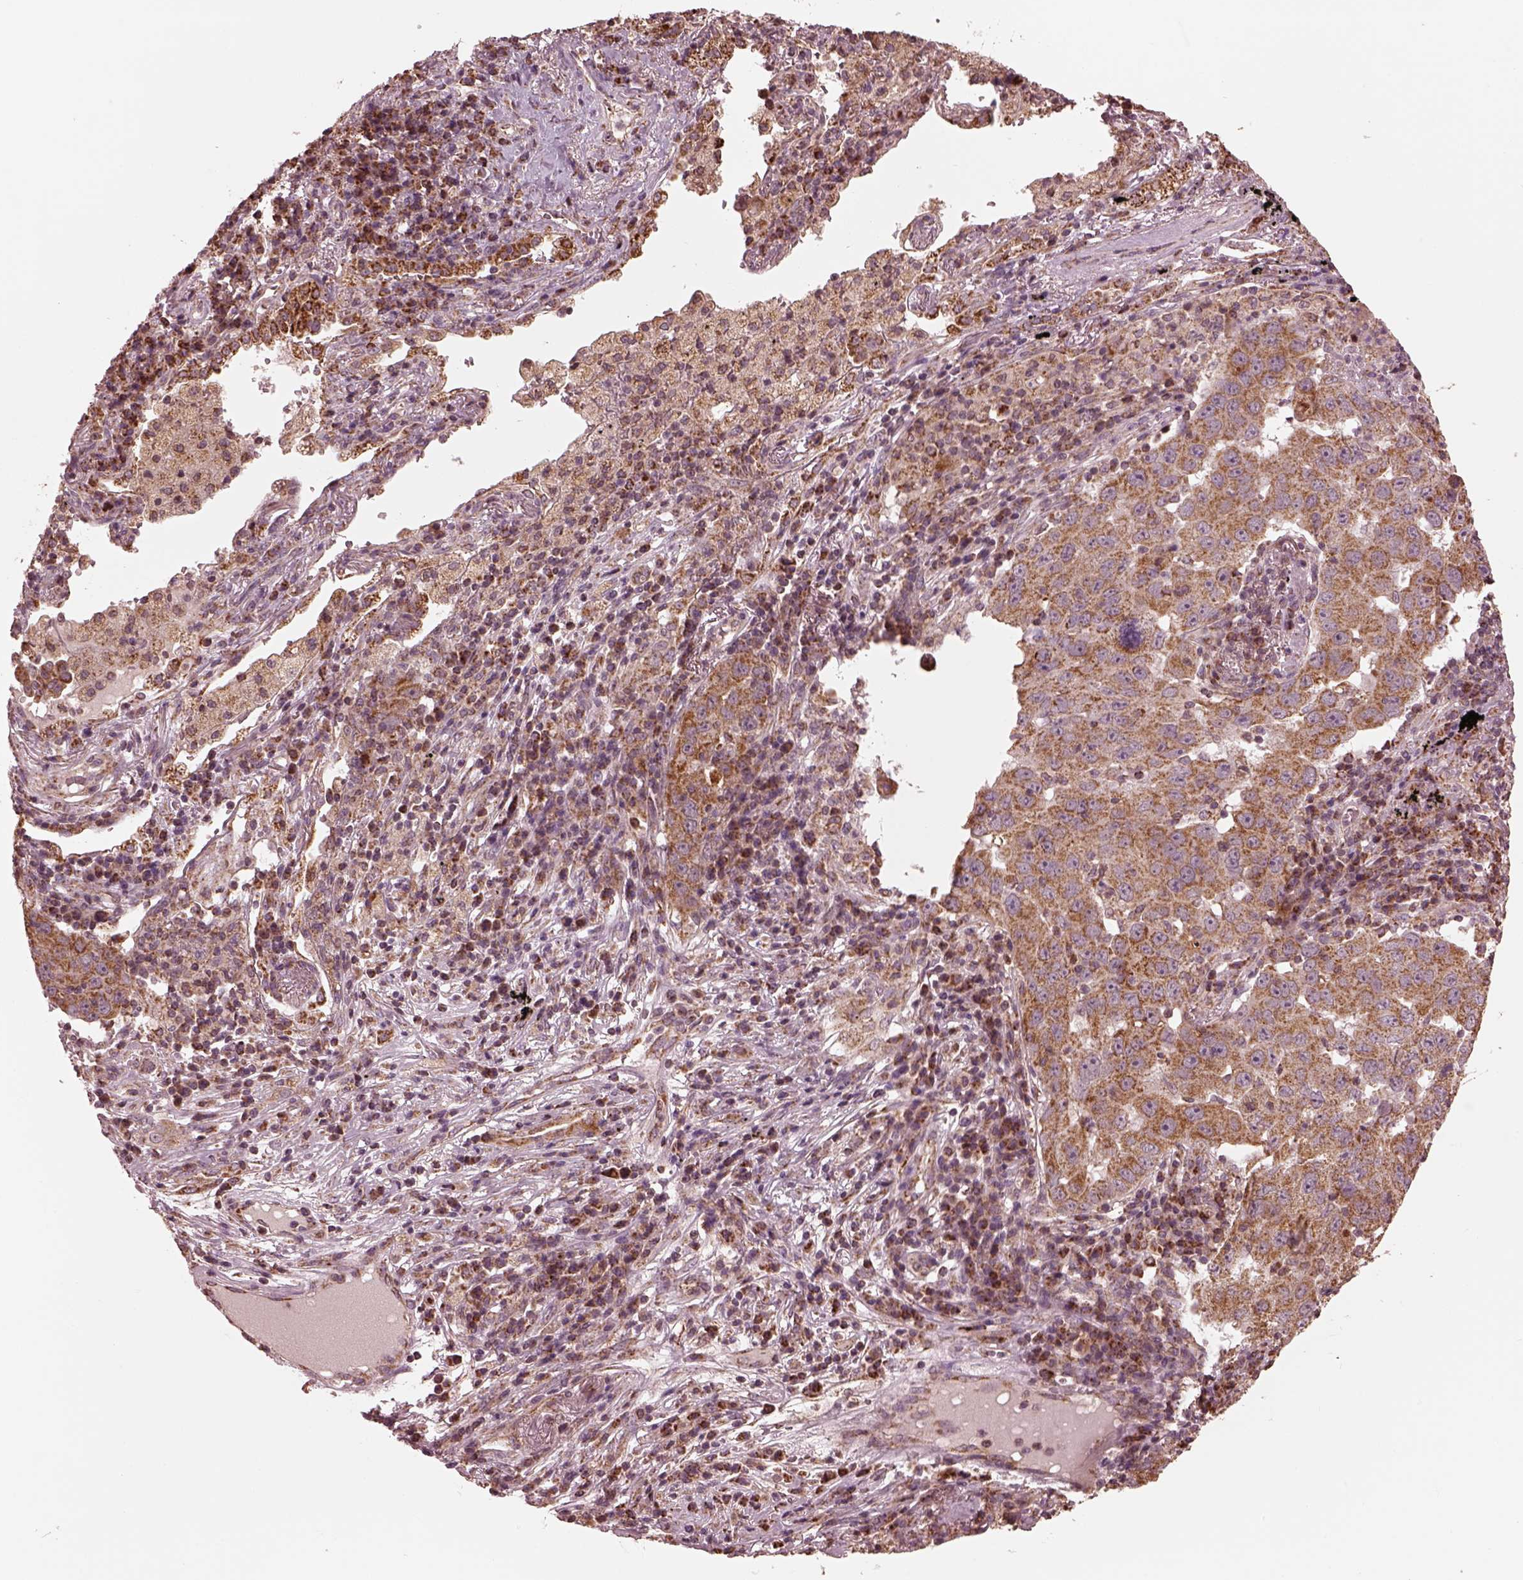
{"staining": {"intensity": "moderate", "quantity": ">75%", "location": "cytoplasmic/membranous"}, "tissue": "lung cancer", "cell_type": "Tumor cells", "image_type": "cancer", "snomed": [{"axis": "morphology", "description": "Adenocarcinoma, NOS"}, {"axis": "topography", "description": "Lung"}], "caption": "Human adenocarcinoma (lung) stained for a protein (brown) reveals moderate cytoplasmic/membranous positive expression in approximately >75% of tumor cells.", "gene": "NDUFB10", "patient": {"sex": "male", "age": 73}}